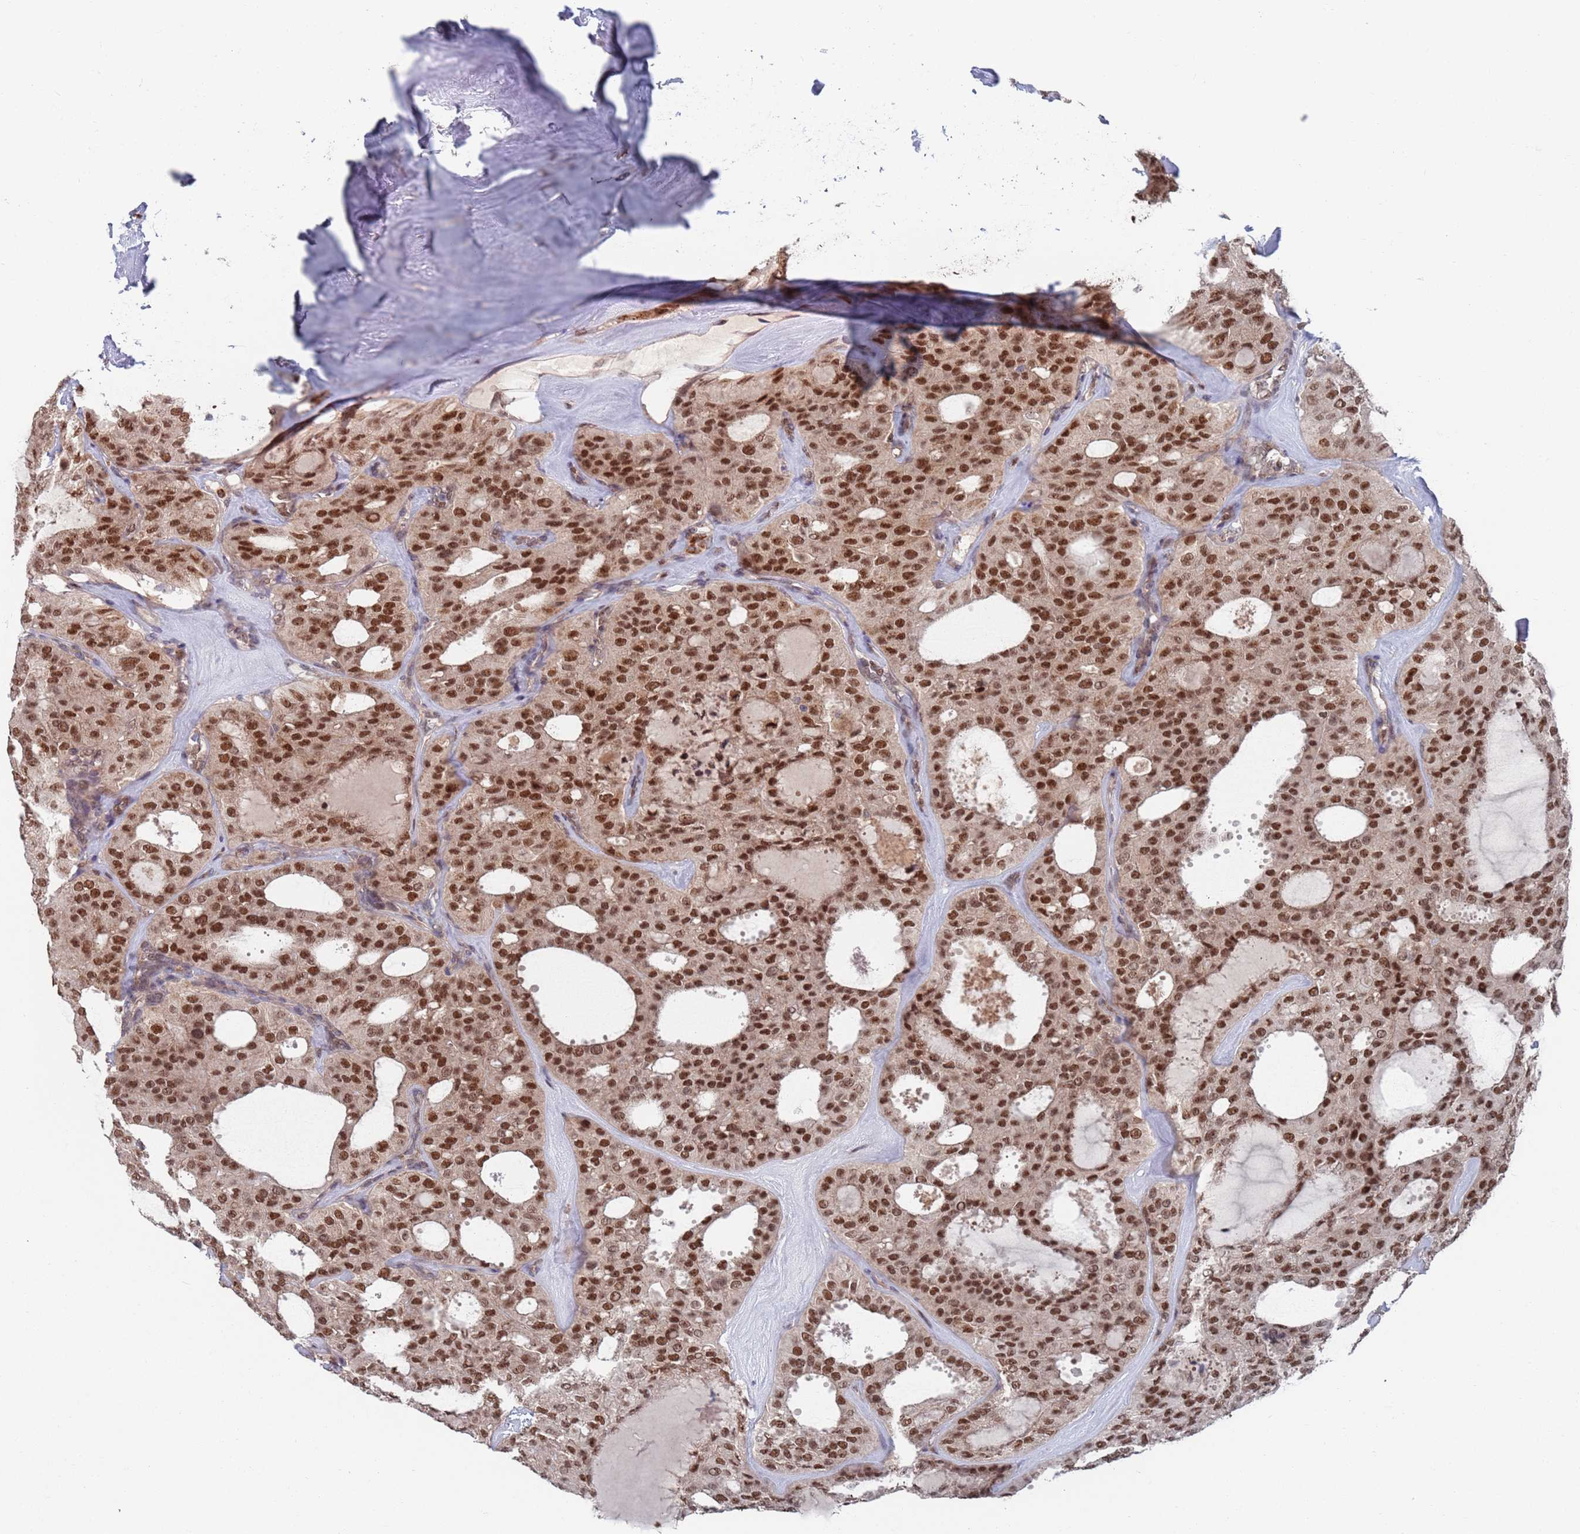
{"staining": {"intensity": "moderate", "quantity": ">75%", "location": "nuclear"}, "tissue": "thyroid cancer", "cell_type": "Tumor cells", "image_type": "cancer", "snomed": [{"axis": "morphology", "description": "Follicular adenoma carcinoma, NOS"}, {"axis": "topography", "description": "Thyroid gland"}], "caption": "A brown stain shows moderate nuclear expression of a protein in follicular adenoma carcinoma (thyroid) tumor cells. (DAB (3,3'-diaminobenzidine) IHC with brightfield microscopy, high magnification).", "gene": "RPP25", "patient": {"sex": "male", "age": 75}}